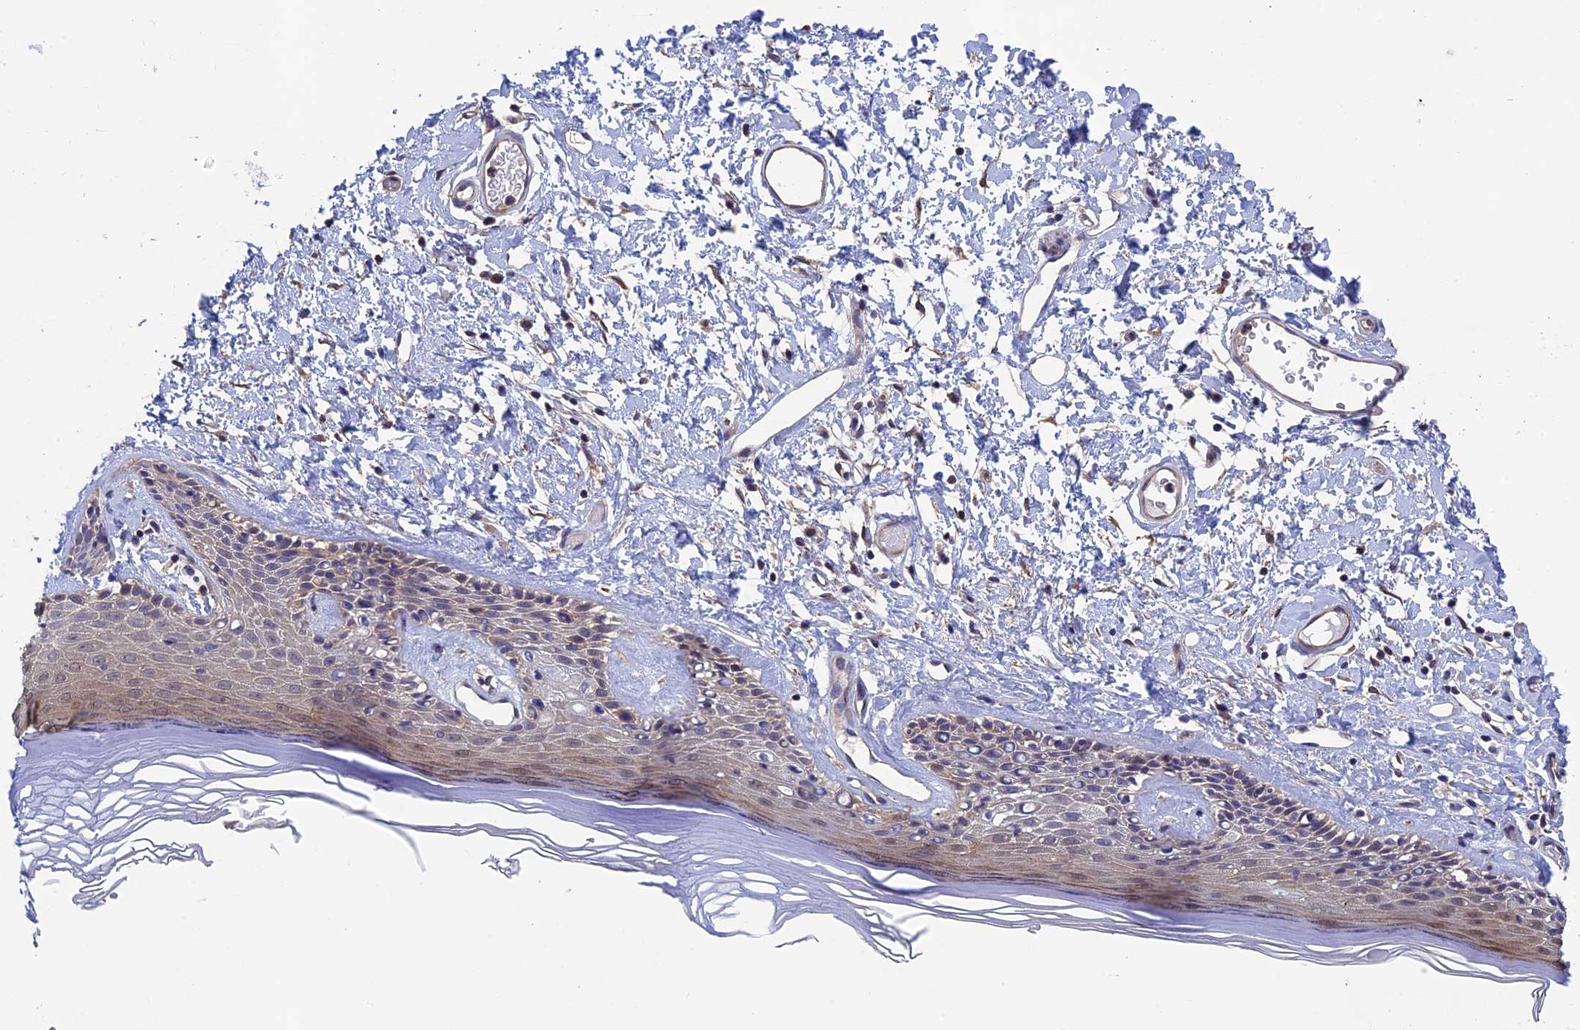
{"staining": {"intensity": "weak", "quantity": "25%-75%", "location": "cytoplasmic/membranous,nuclear"}, "tissue": "skin", "cell_type": "Epidermal cells", "image_type": "normal", "snomed": [{"axis": "morphology", "description": "Normal tissue, NOS"}, {"axis": "topography", "description": "Adipose tissue"}, {"axis": "topography", "description": "Vascular tissue"}, {"axis": "topography", "description": "Vulva"}, {"axis": "topography", "description": "Peripheral nerve tissue"}], "caption": "High-magnification brightfield microscopy of unremarkable skin stained with DAB (brown) and counterstained with hematoxylin (blue). epidermal cells exhibit weak cytoplasmic/membranous,nuclear expression is appreciated in approximately25%-75% of cells.", "gene": "LCMT1", "patient": {"sex": "female", "age": 86}}